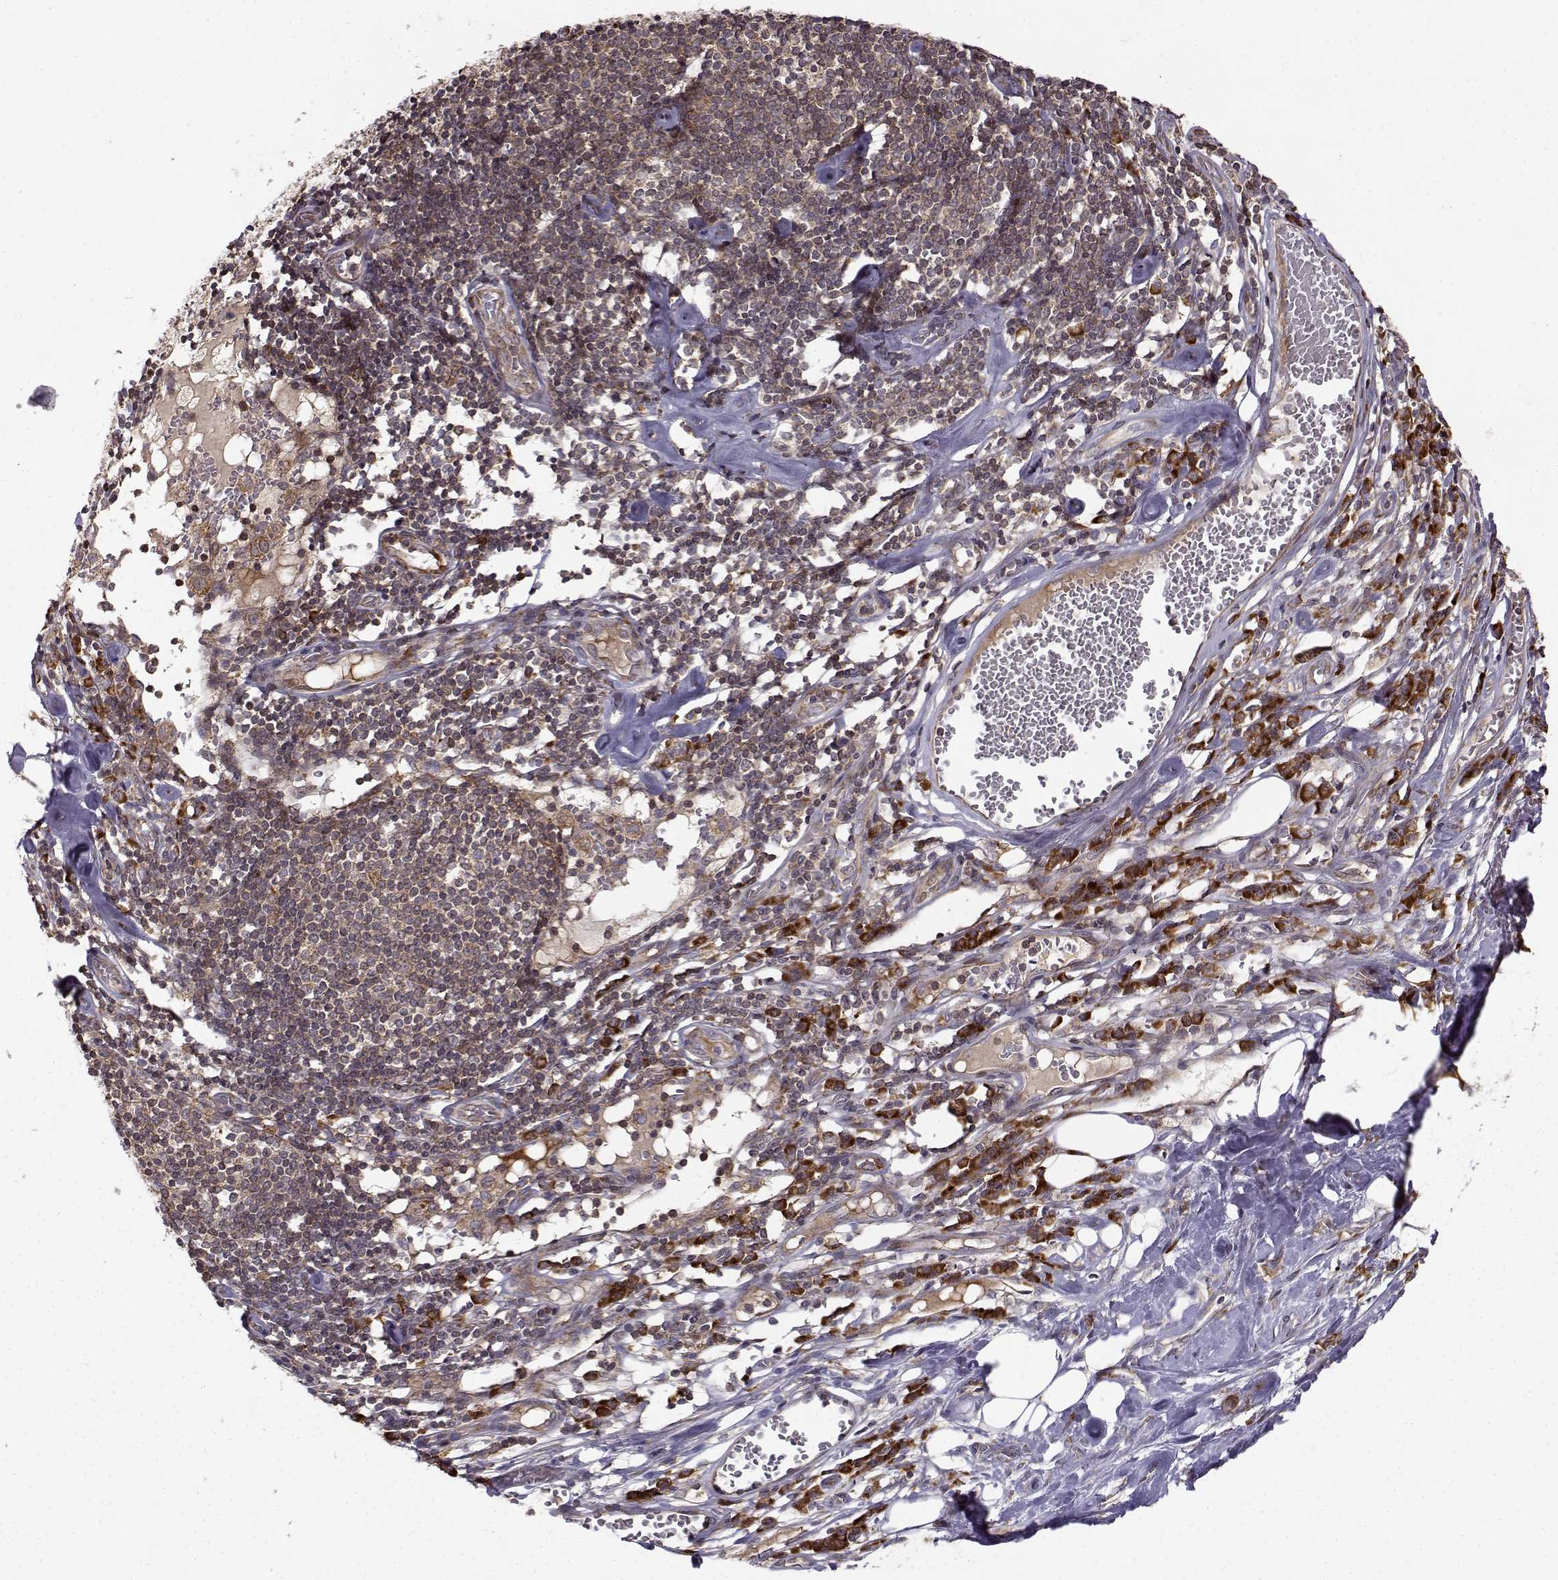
{"staining": {"intensity": "strong", "quantity": ">75%", "location": "cytoplasmic/membranous"}, "tissue": "melanoma", "cell_type": "Tumor cells", "image_type": "cancer", "snomed": [{"axis": "morphology", "description": "Malignant melanoma, Metastatic site"}, {"axis": "topography", "description": "Lymph node"}], "caption": "Immunohistochemistry (IHC) (DAB) staining of human malignant melanoma (metastatic site) reveals strong cytoplasmic/membranous protein staining in approximately >75% of tumor cells. (Stains: DAB (3,3'-diaminobenzidine) in brown, nuclei in blue, Microscopy: brightfield microscopy at high magnification).", "gene": "RPL31", "patient": {"sex": "female", "age": 64}}